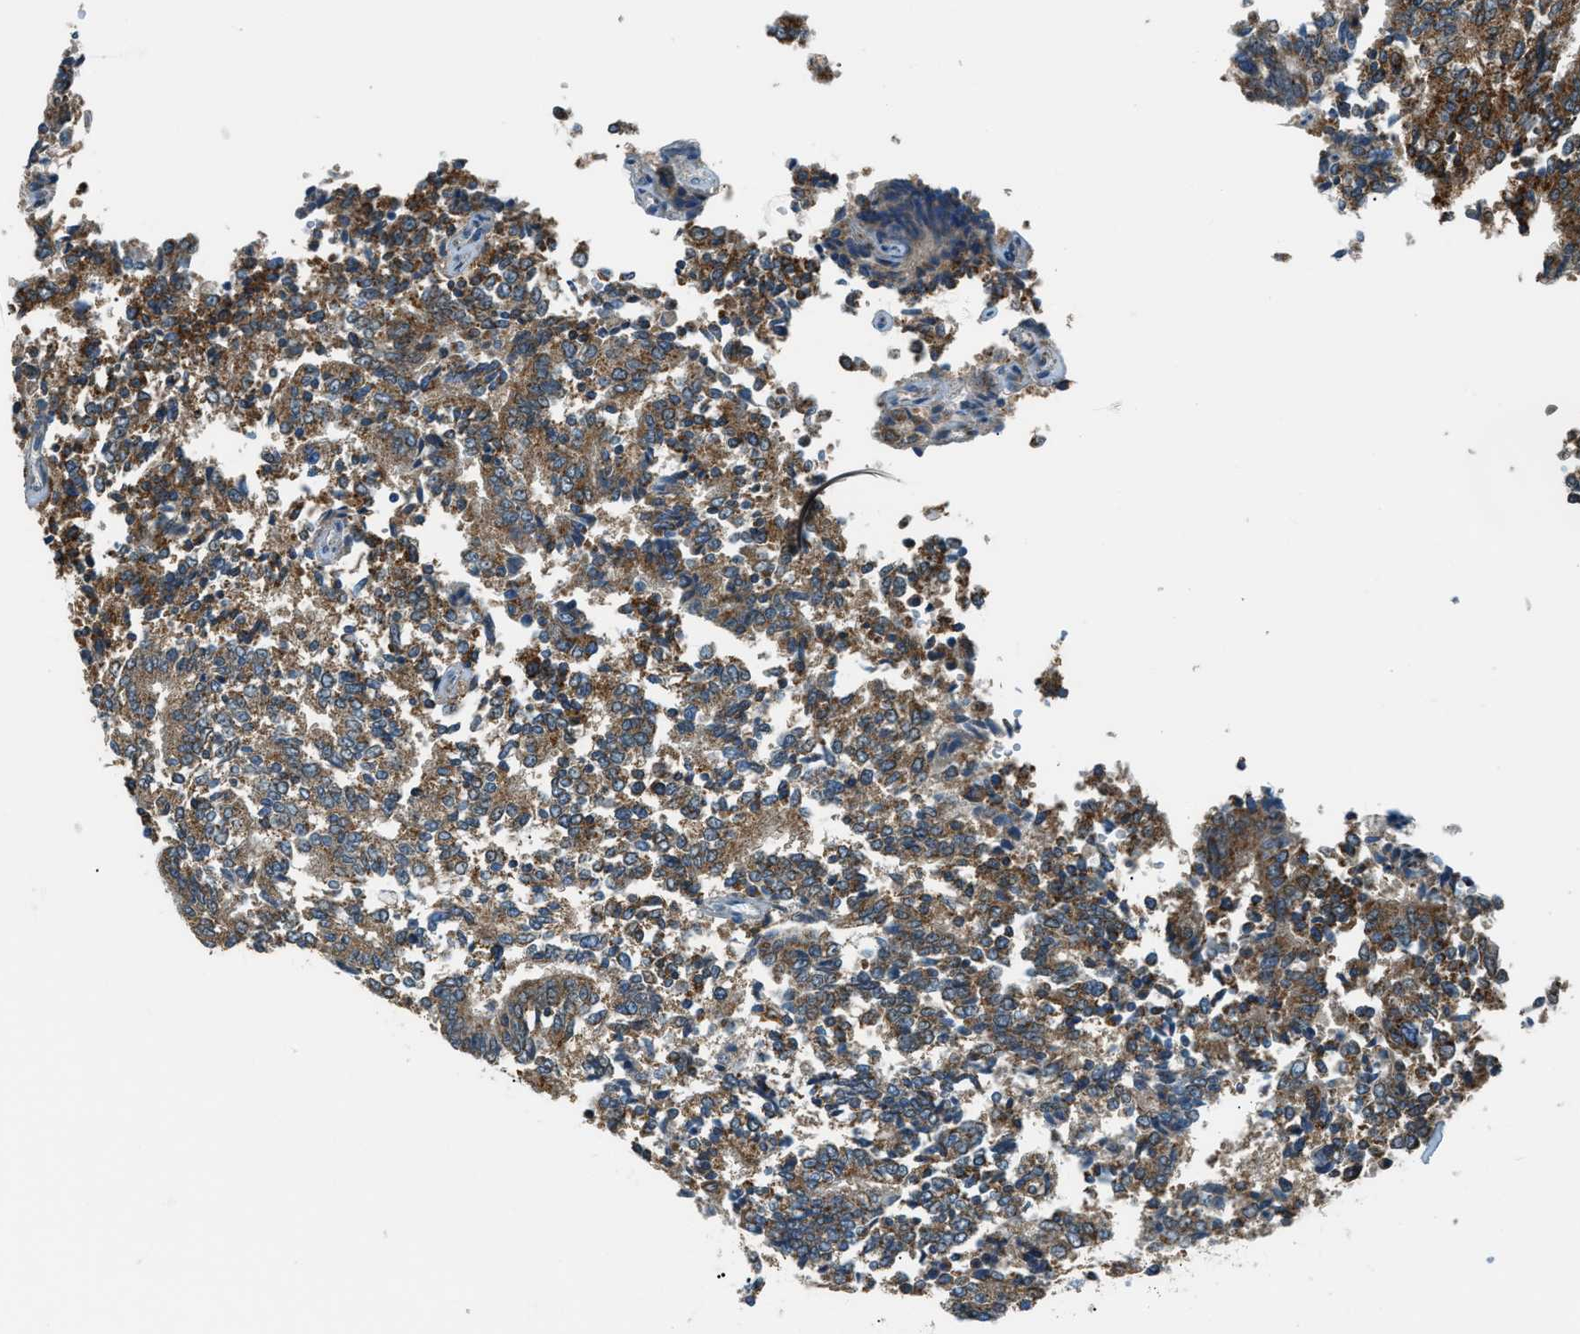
{"staining": {"intensity": "moderate", "quantity": ">75%", "location": "cytoplasmic/membranous"}, "tissue": "prostate cancer", "cell_type": "Tumor cells", "image_type": "cancer", "snomed": [{"axis": "morphology", "description": "Normal tissue, NOS"}, {"axis": "morphology", "description": "Adenocarcinoma, High grade"}, {"axis": "topography", "description": "Prostate"}, {"axis": "topography", "description": "Seminal veicle"}], "caption": "The micrograph shows a brown stain indicating the presence of a protein in the cytoplasmic/membranous of tumor cells in prostate cancer.", "gene": "PIGG", "patient": {"sex": "male", "age": 55}}